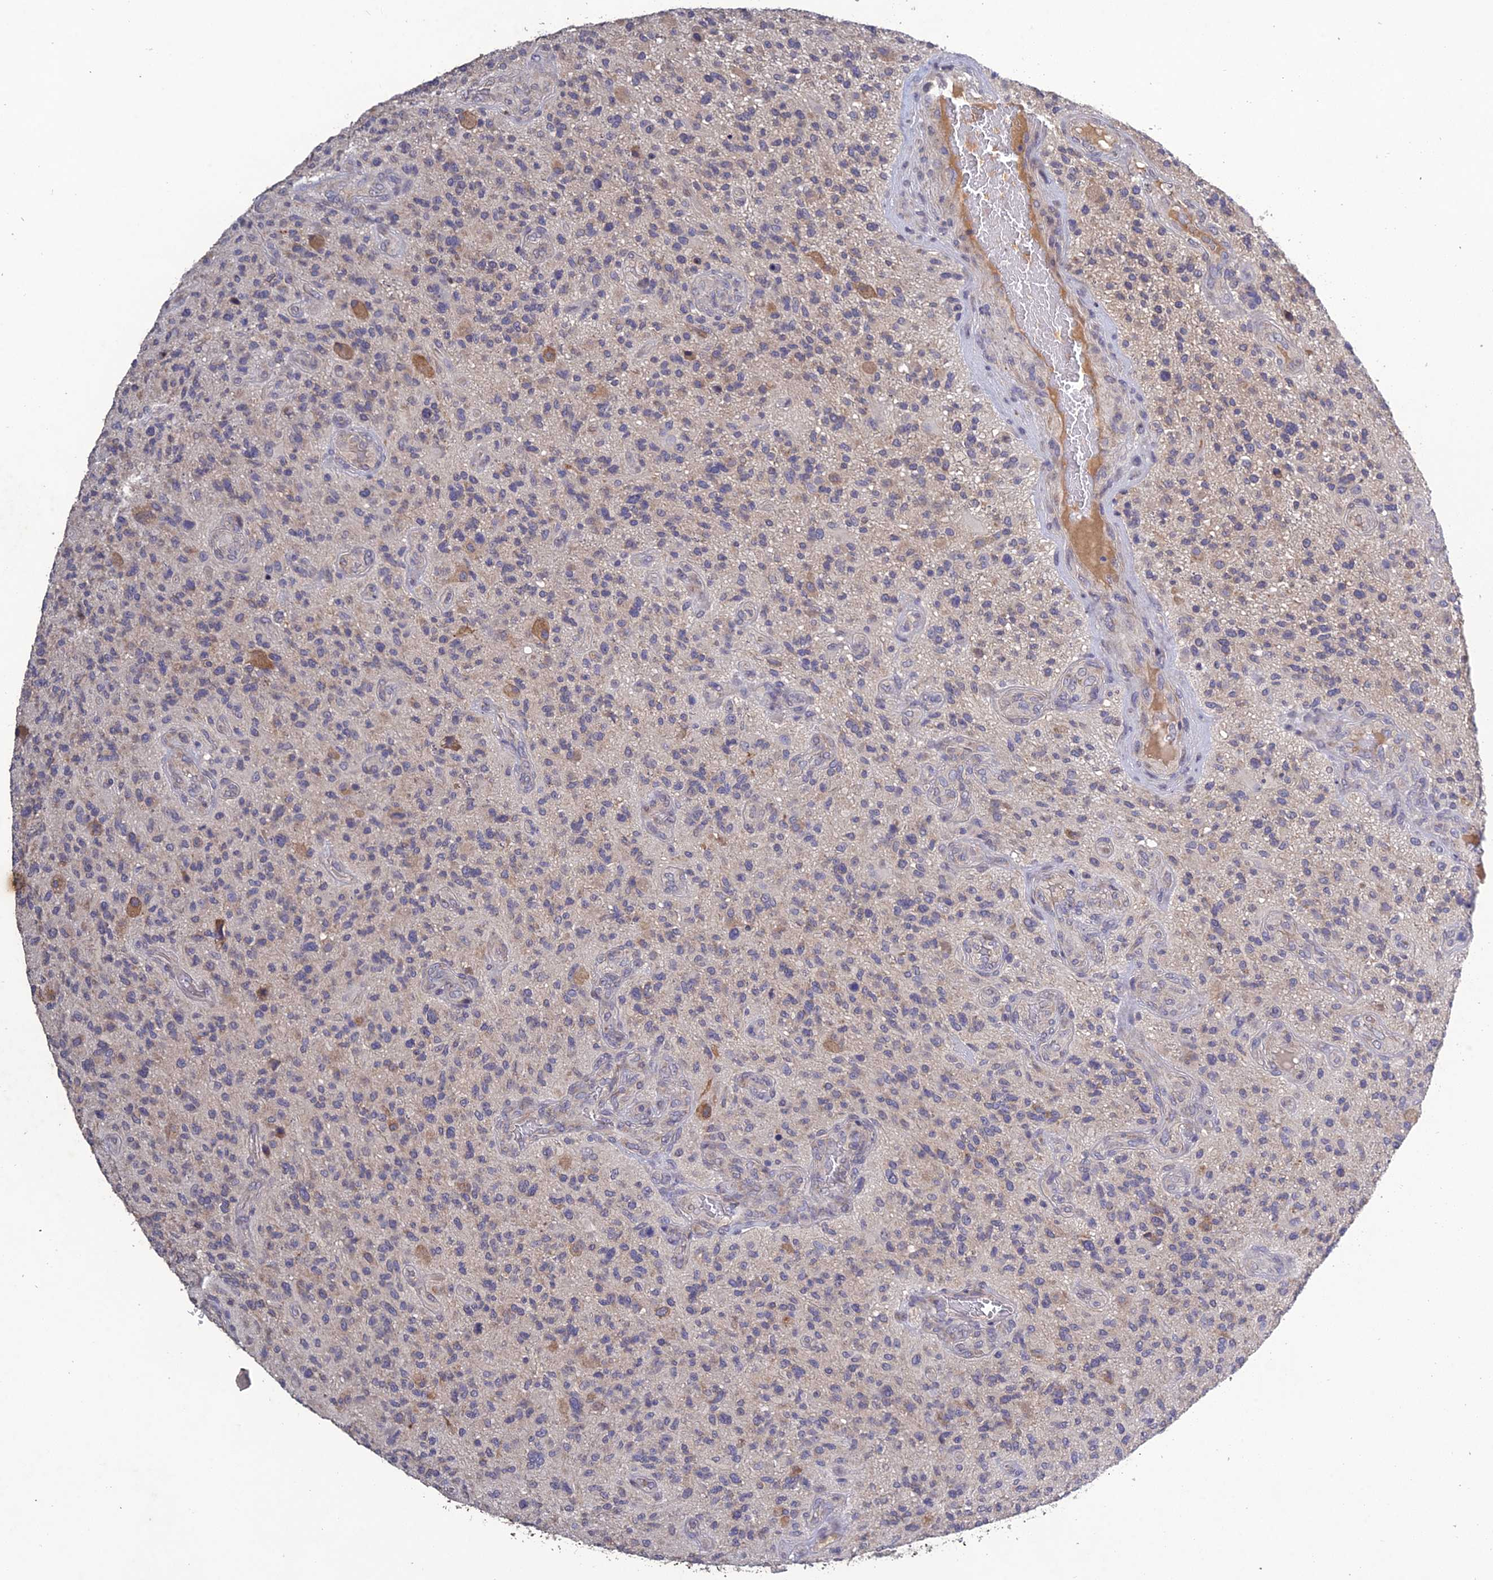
{"staining": {"intensity": "negative", "quantity": "none", "location": "none"}, "tissue": "glioma", "cell_type": "Tumor cells", "image_type": "cancer", "snomed": [{"axis": "morphology", "description": "Glioma, malignant, High grade"}, {"axis": "topography", "description": "Brain"}], "caption": "A histopathology image of human glioma is negative for staining in tumor cells.", "gene": "SLC39A13", "patient": {"sex": "male", "age": 47}}